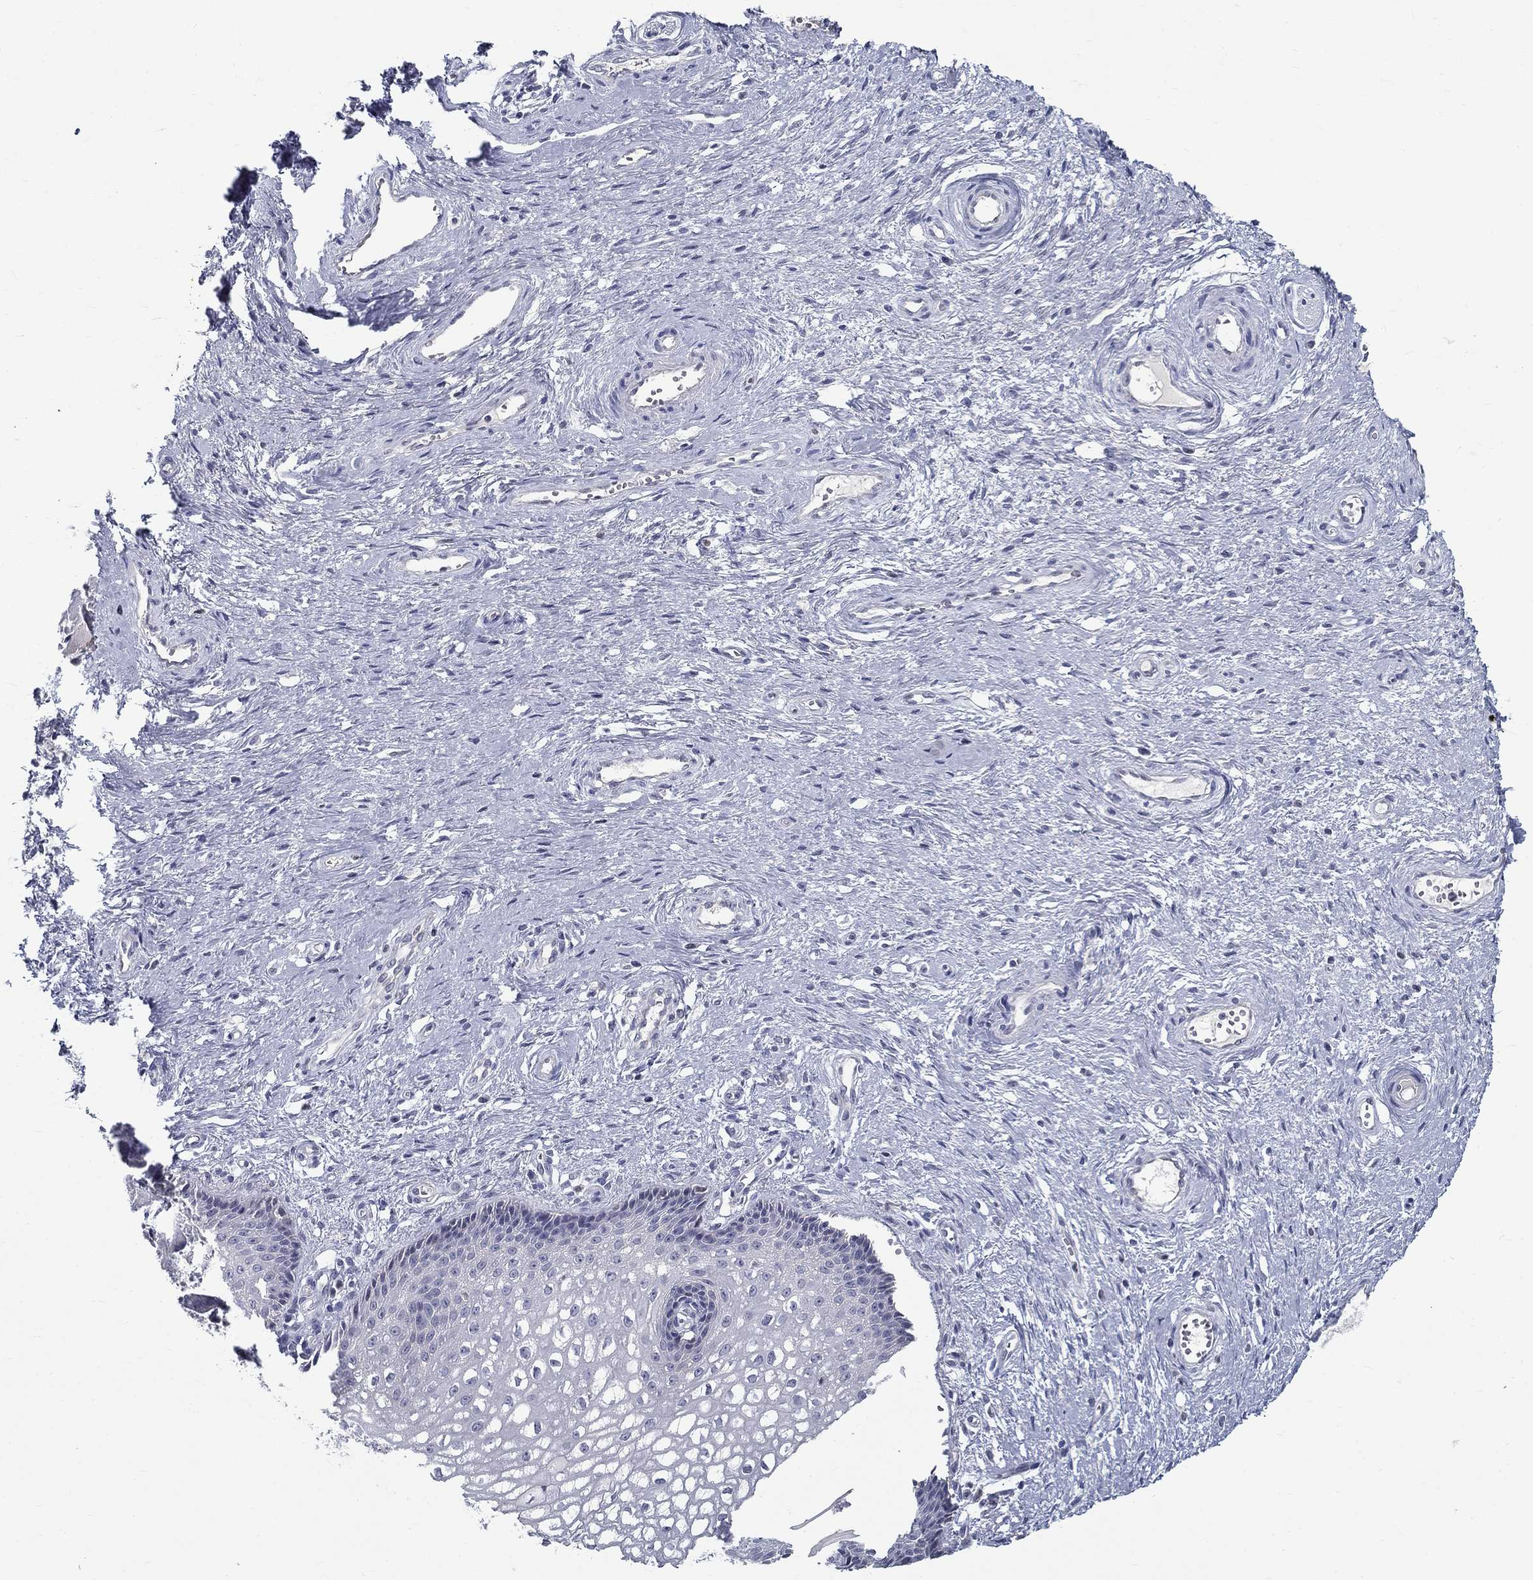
{"staining": {"intensity": "negative", "quantity": "none", "location": "none"}, "tissue": "cervical cancer", "cell_type": "Tumor cells", "image_type": "cancer", "snomed": [{"axis": "morphology", "description": "Squamous cell carcinoma, NOS"}, {"axis": "topography", "description": "Cervix"}], "caption": "Tumor cells show no significant positivity in cervical squamous cell carcinoma.", "gene": "GUCA1A", "patient": {"sex": "female", "age": 30}}